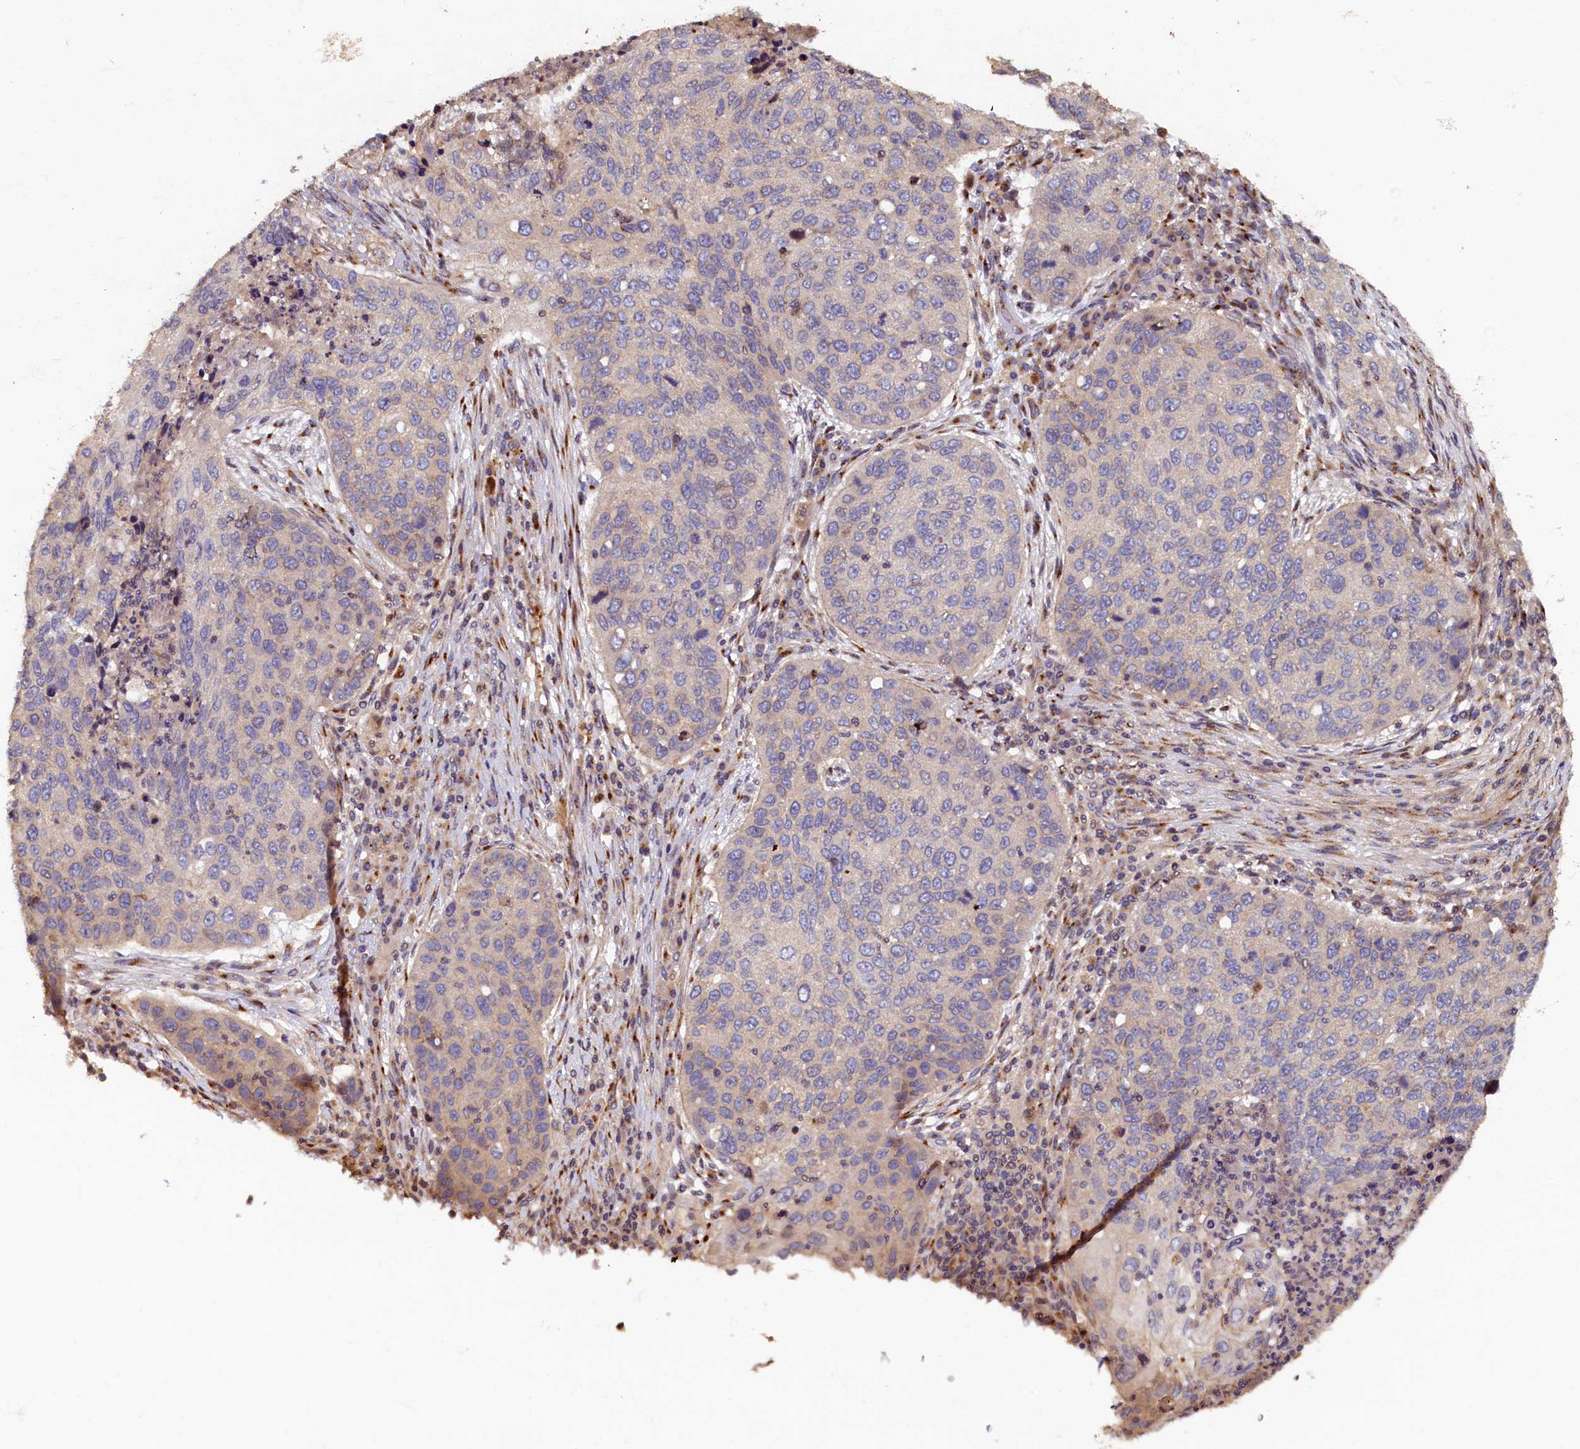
{"staining": {"intensity": "negative", "quantity": "none", "location": "none"}, "tissue": "lung cancer", "cell_type": "Tumor cells", "image_type": "cancer", "snomed": [{"axis": "morphology", "description": "Squamous cell carcinoma, NOS"}, {"axis": "topography", "description": "Lung"}], "caption": "This is a image of immunohistochemistry (IHC) staining of lung cancer, which shows no positivity in tumor cells.", "gene": "TMEM181", "patient": {"sex": "female", "age": 63}}